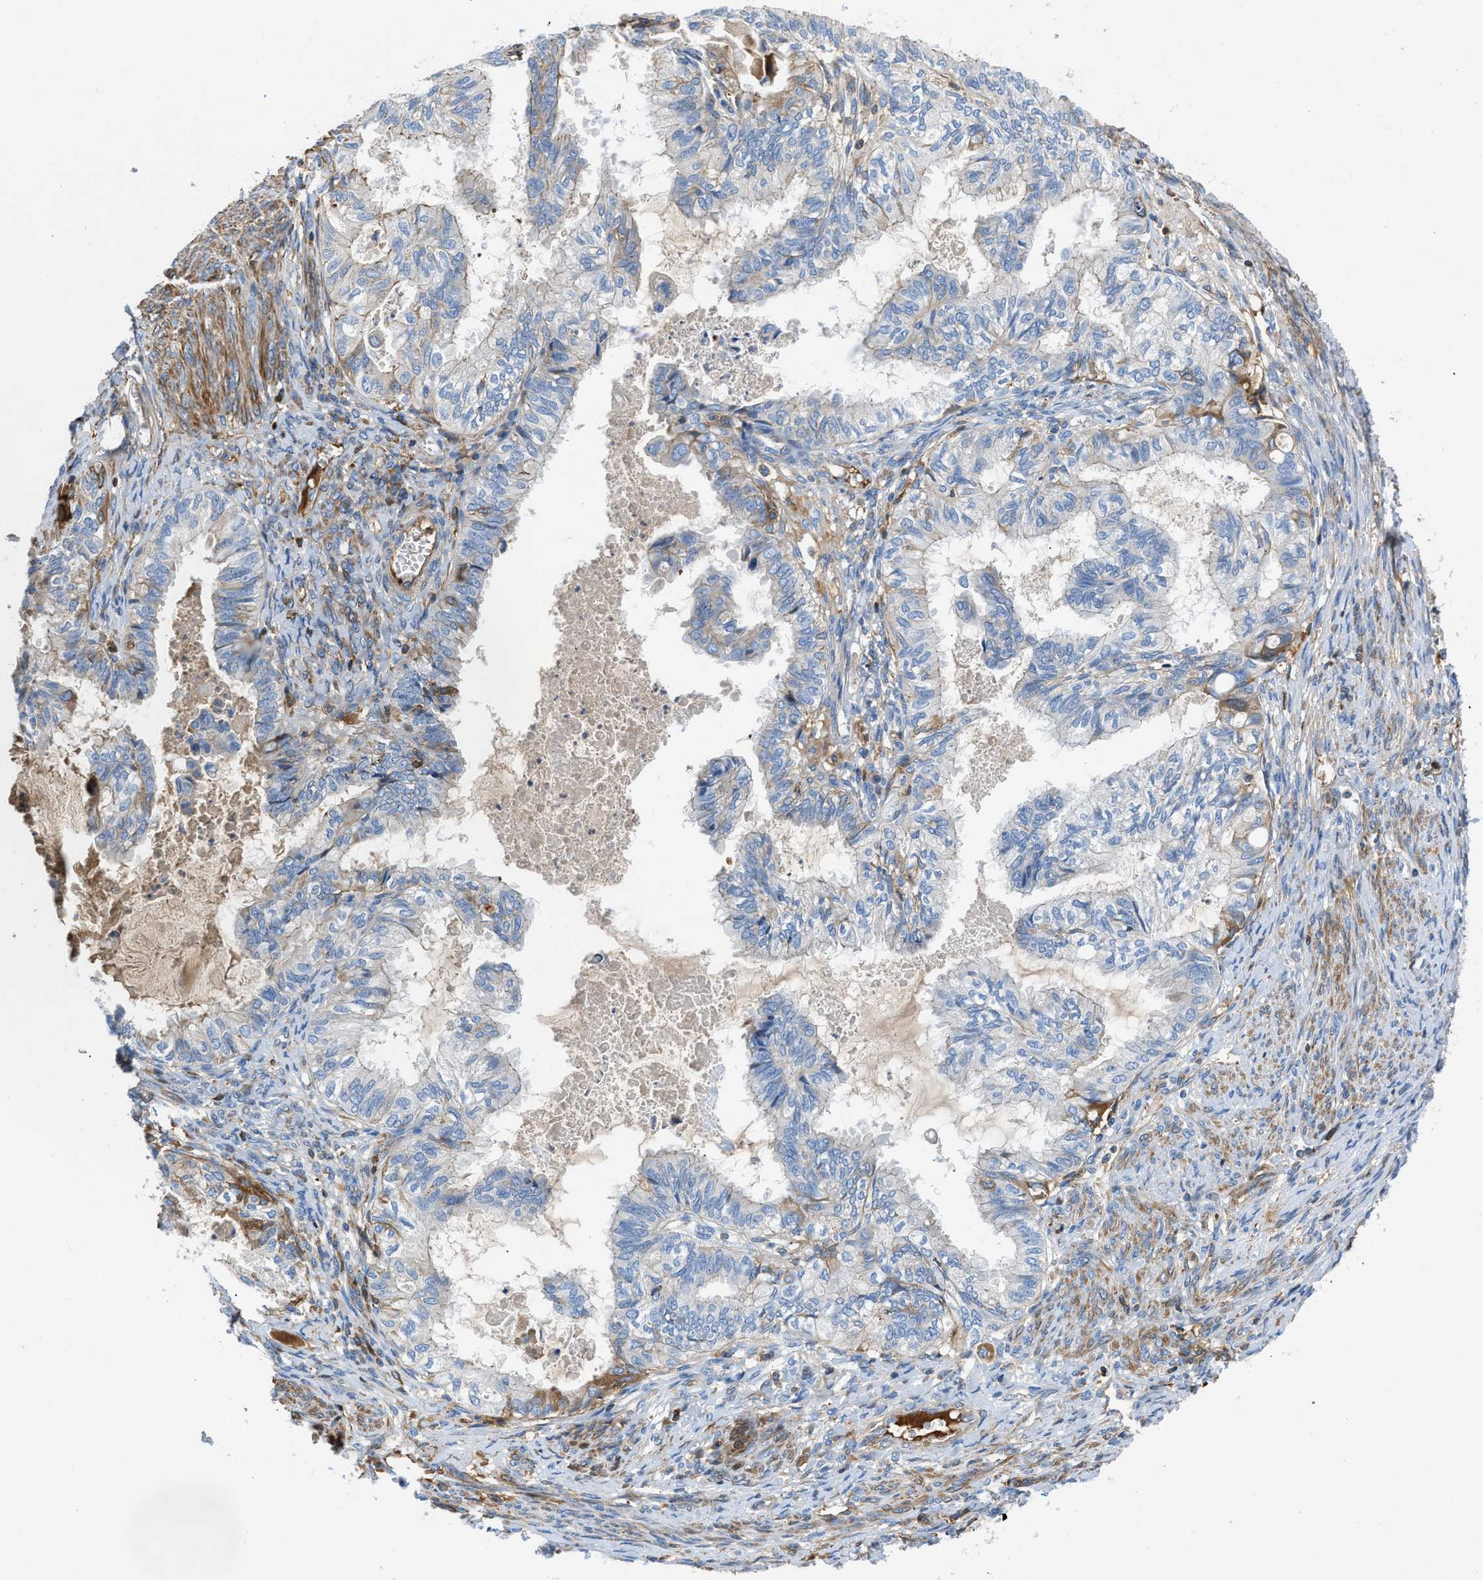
{"staining": {"intensity": "moderate", "quantity": "<25%", "location": "cytoplasmic/membranous"}, "tissue": "cervical cancer", "cell_type": "Tumor cells", "image_type": "cancer", "snomed": [{"axis": "morphology", "description": "Normal tissue, NOS"}, {"axis": "morphology", "description": "Adenocarcinoma, NOS"}, {"axis": "topography", "description": "Cervix"}, {"axis": "topography", "description": "Endometrium"}], "caption": "Tumor cells demonstrate low levels of moderate cytoplasmic/membranous positivity in about <25% of cells in human cervical adenocarcinoma.", "gene": "ATP6V0D1", "patient": {"sex": "female", "age": 86}}